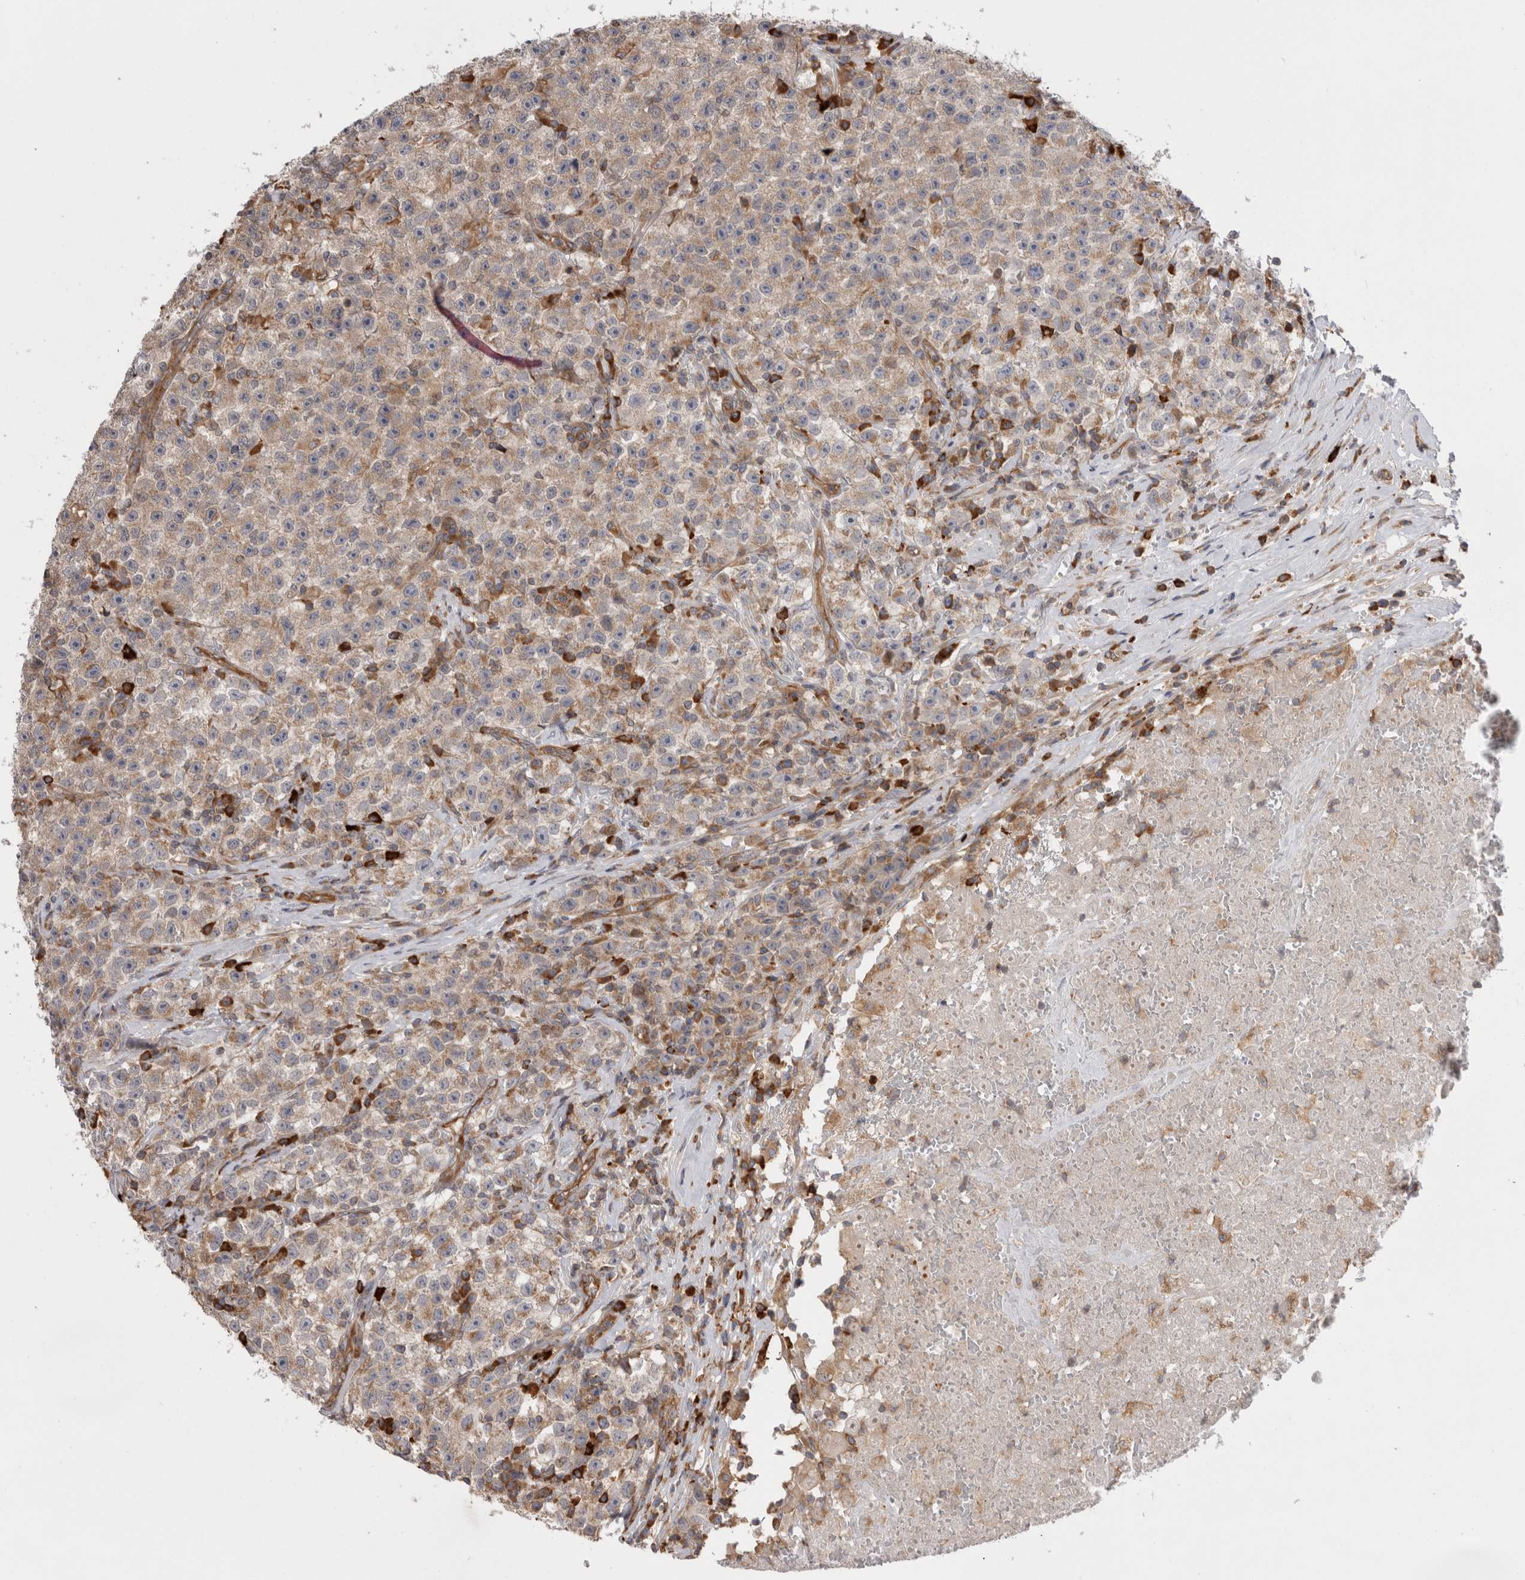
{"staining": {"intensity": "weak", "quantity": "25%-75%", "location": "cytoplasmic/membranous"}, "tissue": "testis cancer", "cell_type": "Tumor cells", "image_type": "cancer", "snomed": [{"axis": "morphology", "description": "Seminoma, NOS"}, {"axis": "topography", "description": "Testis"}], "caption": "Testis cancer (seminoma) tissue displays weak cytoplasmic/membranous positivity in about 25%-75% of tumor cells", "gene": "PDCD10", "patient": {"sex": "male", "age": 22}}